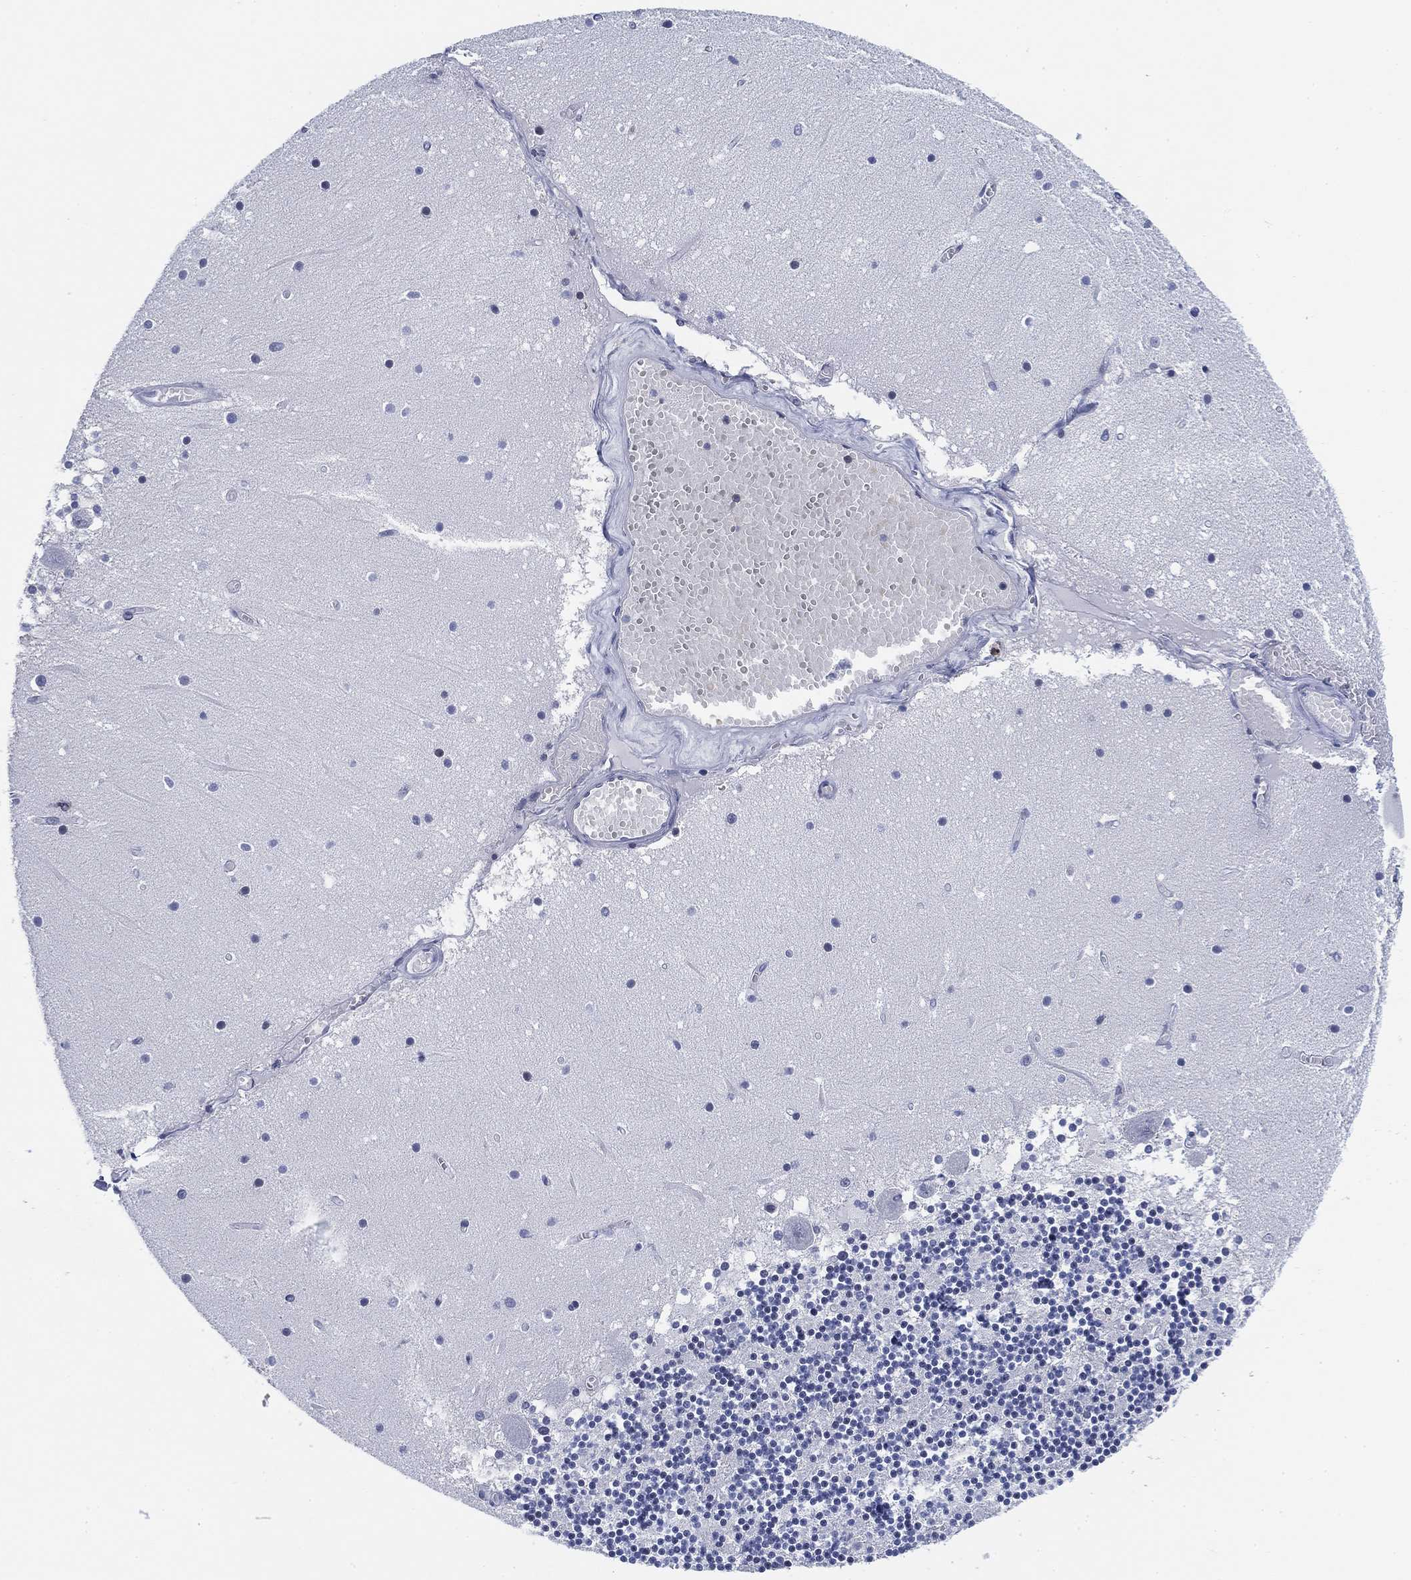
{"staining": {"intensity": "negative", "quantity": "none", "location": "none"}, "tissue": "cerebellum", "cell_type": "Cells in granular layer", "image_type": "normal", "snomed": [{"axis": "morphology", "description": "Normal tissue, NOS"}, {"axis": "topography", "description": "Cerebellum"}], "caption": "IHC histopathology image of unremarkable human cerebellum stained for a protein (brown), which displays no expression in cells in granular layer. (DAB (3,3'-diaminobenzidine) immunohistochemistry, high magnification).", "gene": "FYB1", "patient": {"sex": "female", "age": 28}}